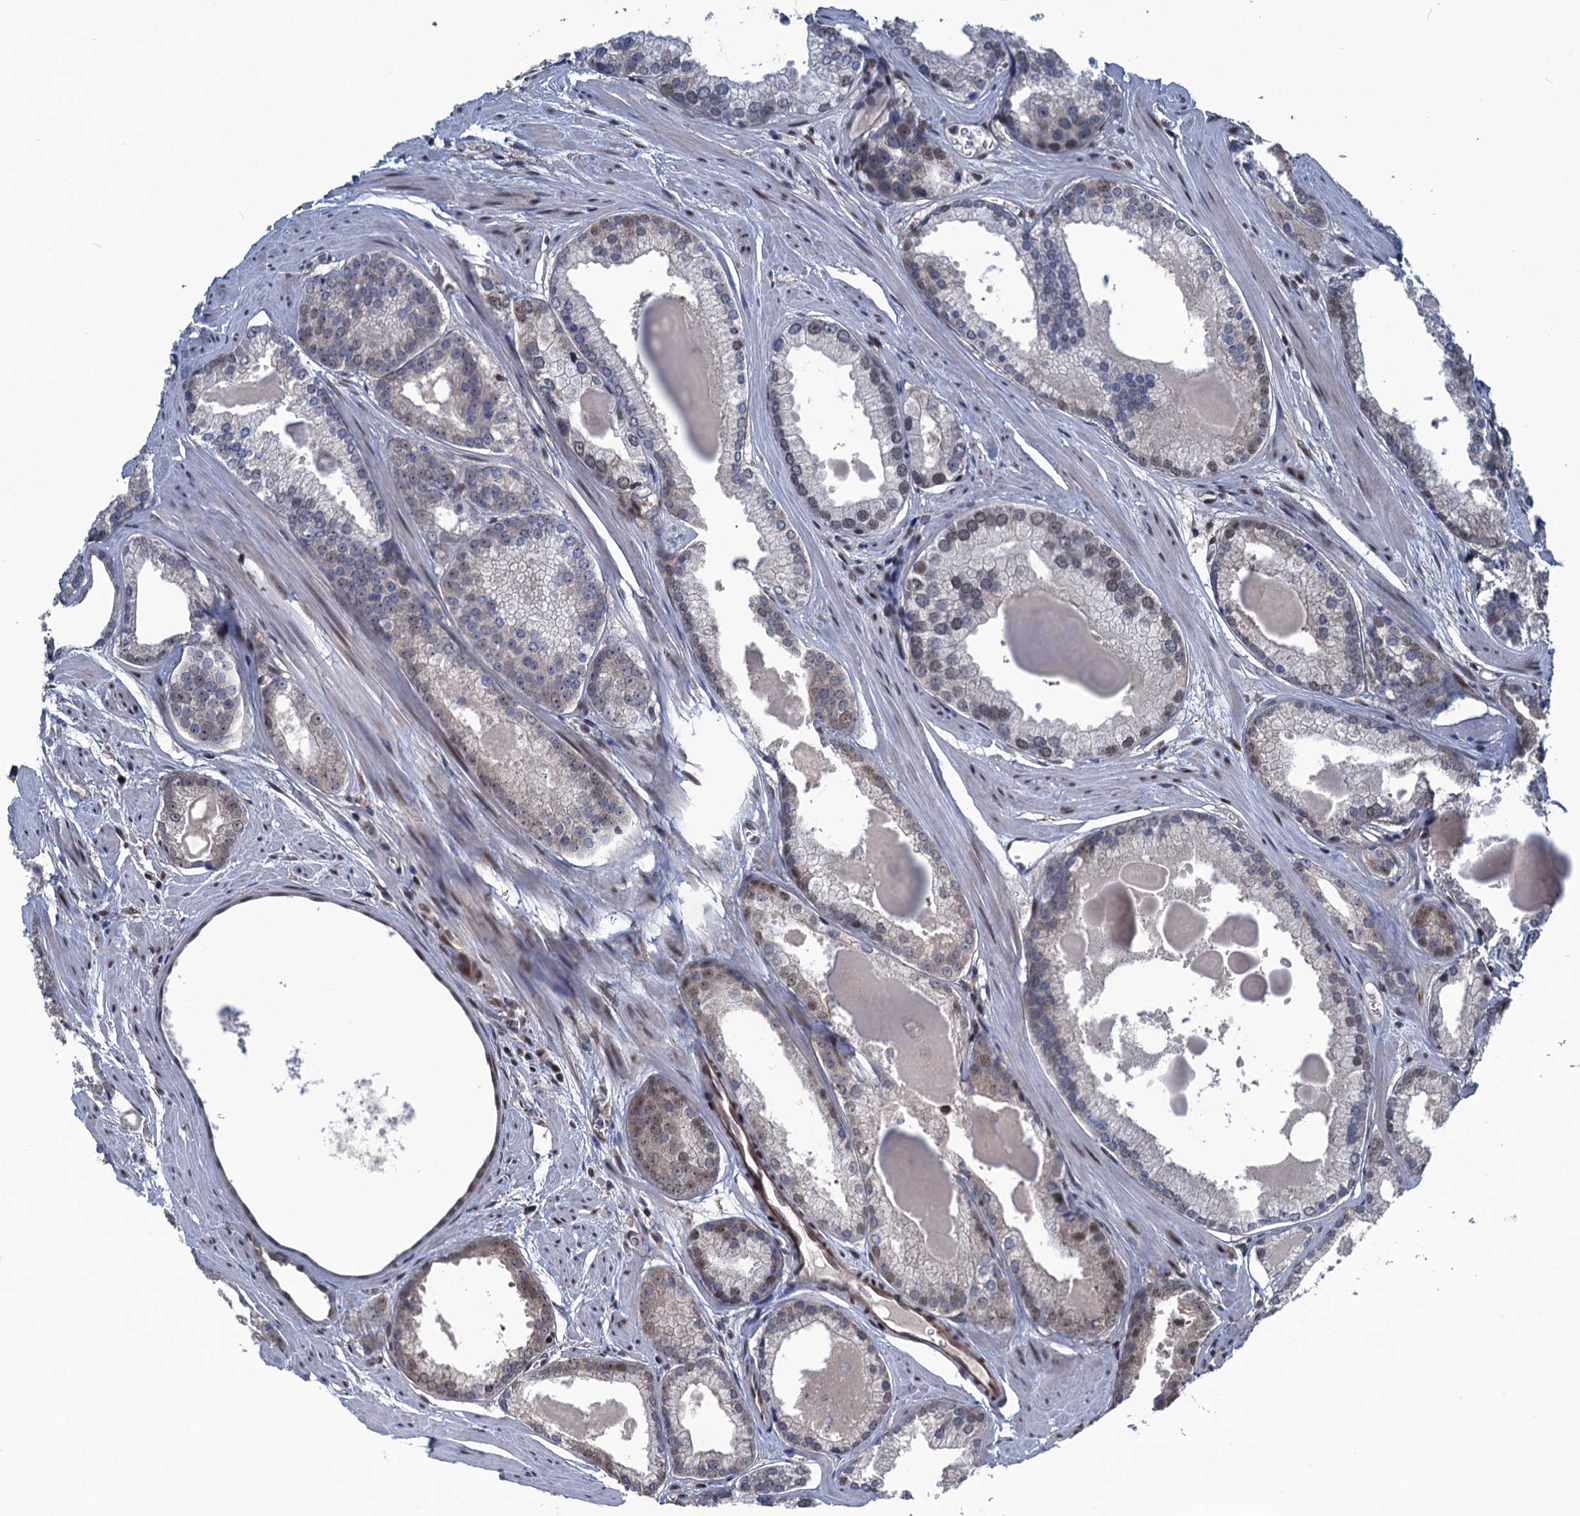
{"staining": {"intensity": "moderate", "quantity": "<25%", "location": "nuclear"}, "tissue": "prostate cancer", "cell_type": "Tumor cells", "image_type": "cancer", "snomed": [{"axis": "morphology", "description": "Adenocarcinoma, Low grade"}, {"axis": "topography", "description": "Prostate"}], "caption": "Moderate nuclear protein positivity is appreciated in approximately <25% of tumor cells in prostate adenocarcinoma (low-grade).", "gene": "SAE1", "patient": {"sex": "male", "age": 54}}